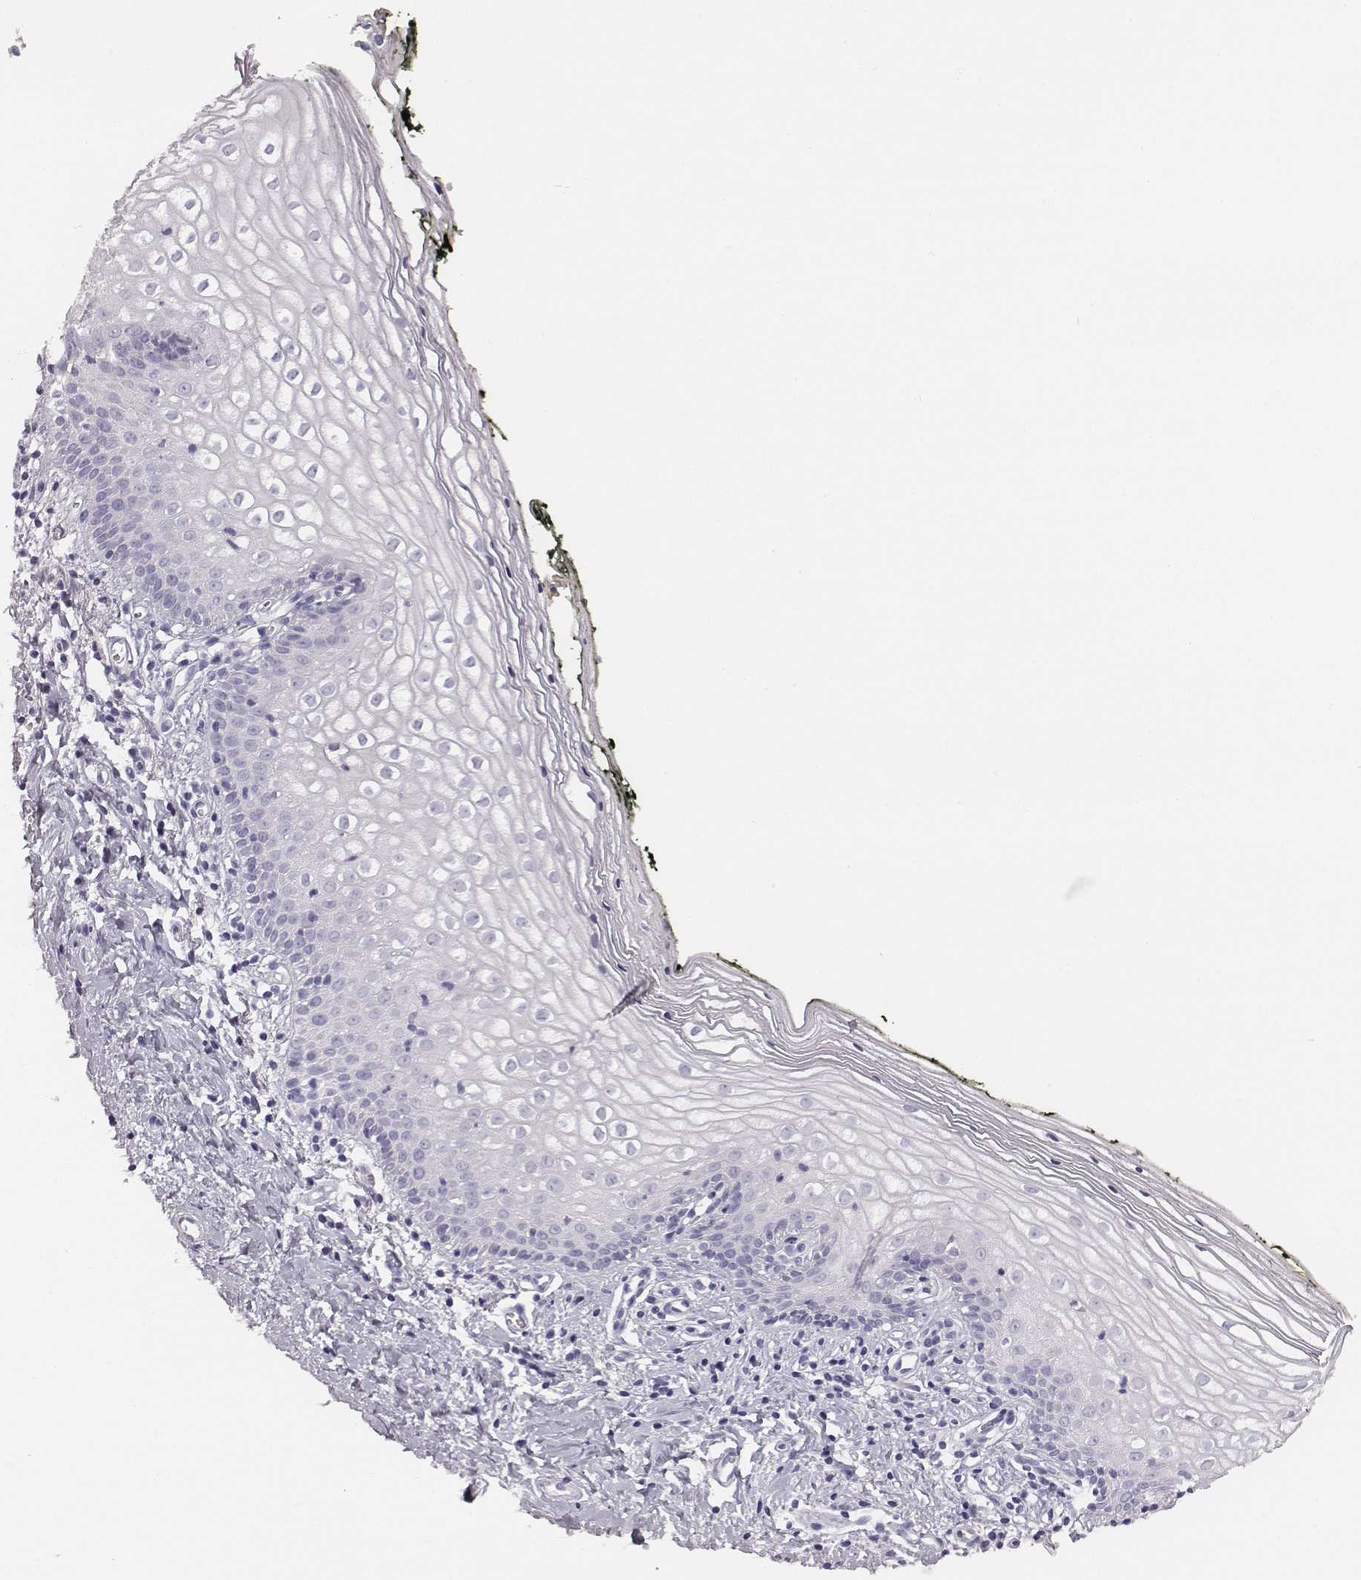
{"staining": {"intensity": "negative", "quantity": "none", "location": "none"}, "tissue": "vagina", "cell_type": "Squamous epithelial cells", "image_type": "normal", "snomed": [{"axis": "morphology", "description": "Normal tissue, NOS"}, {"axis": "topography", "description": "Vagina"}], "caption": "DAB (3,3'-diaminobenzidine) immunohistochemical staining of unremarkable vagina exhibits no significant positivity in squamous epithelial cells.", "gene": "ADAM7", "patient": {"sex": "female", "age": 47}}